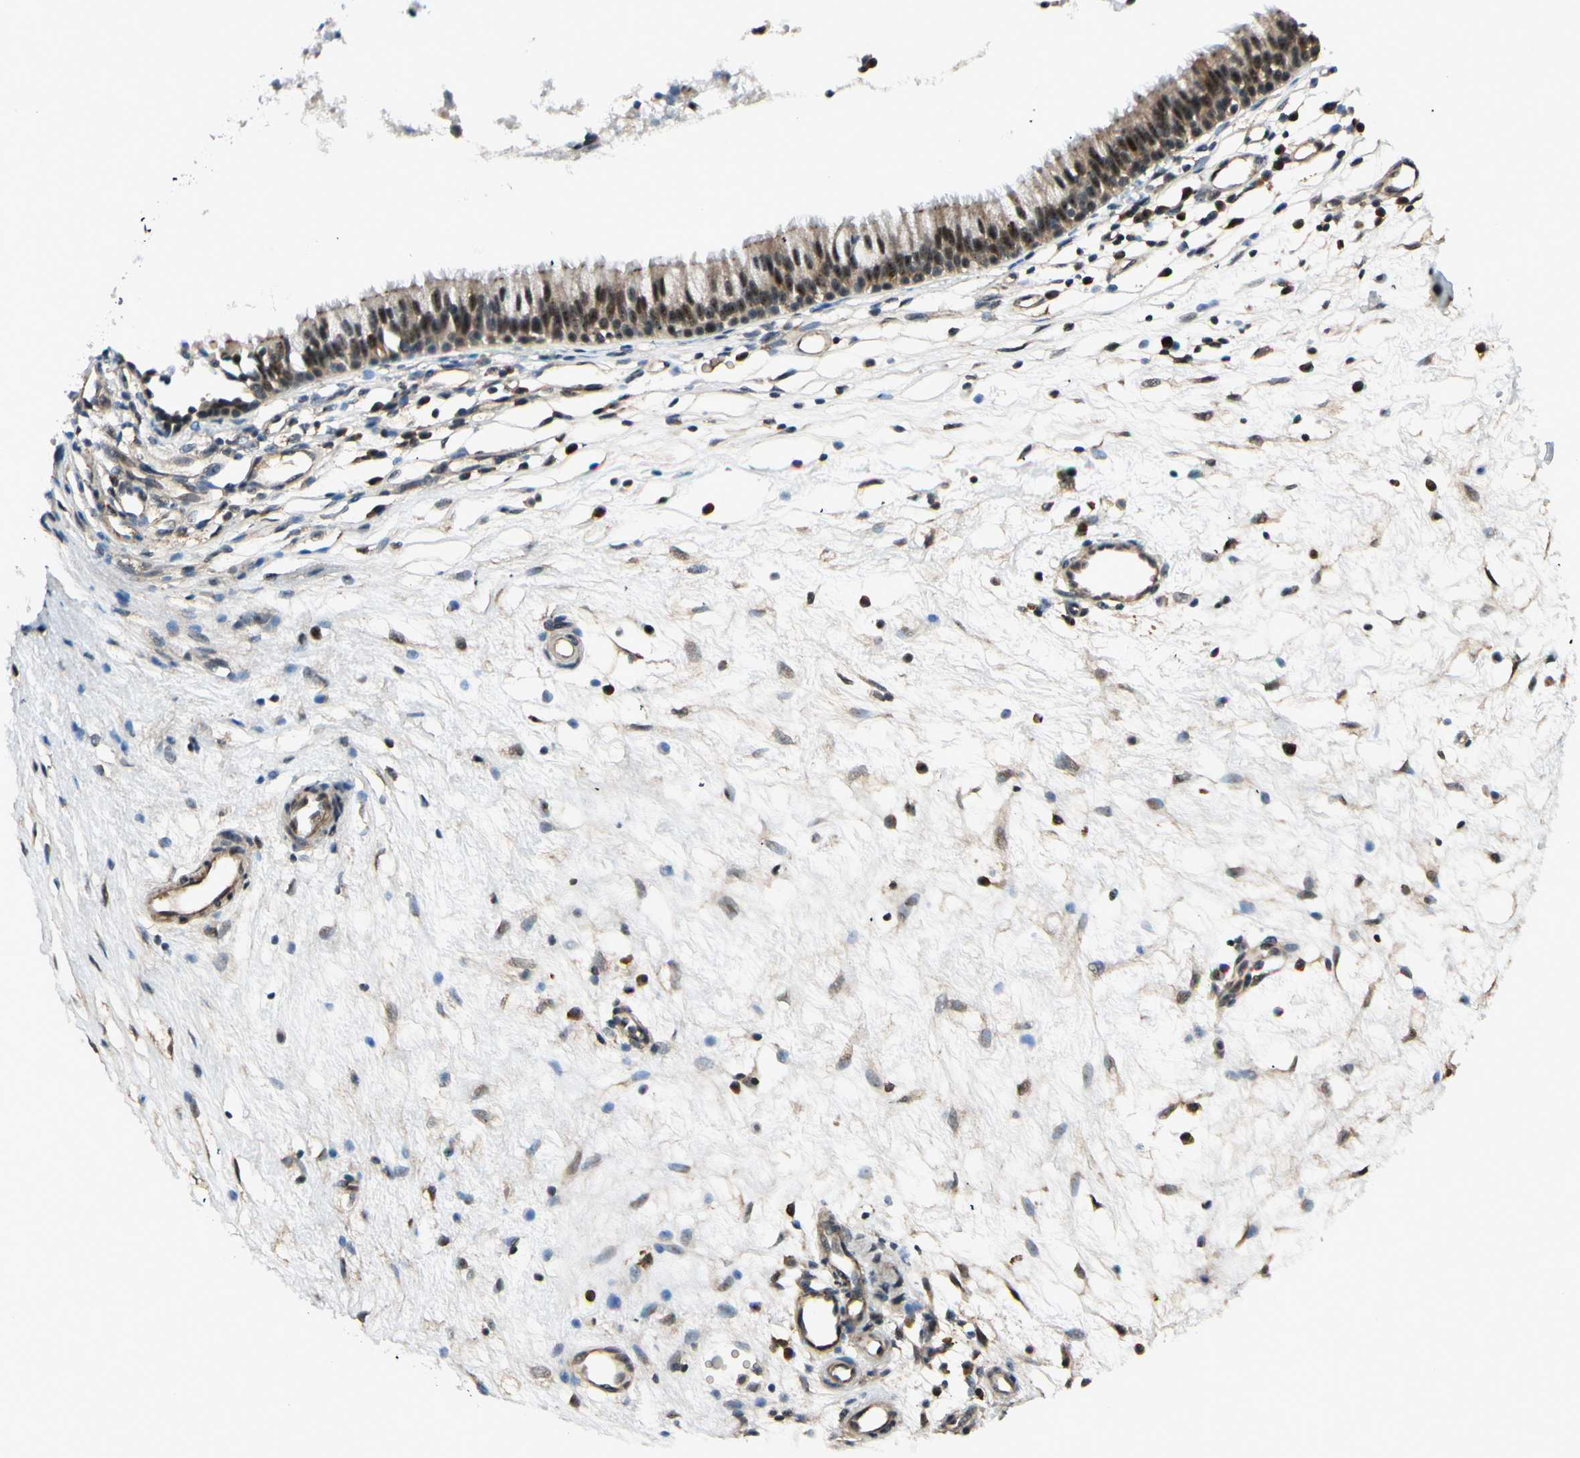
{"staining": {"intensity": "strong", "quantity": "25%-75%", "location": "cytoplasmic/membranous,nuclear"}, "tissue": "nasopharynx", "cell_type": "Respiratory epithelial cells", "image_type": "normal", "snomed": [{"axis": "morphology", "description": "Normal tissue, NOS"}, {"axis": "topography", "description": "Nasopharynx"}], "caption": "A brown stain shows strong cytoplasmic/membranous,nuclear positivity of a protein in respiratory epithelial cells of normal human nasopharynx. (DAB = brown stain, brightfield microscopy at high magnification).", "gene": "MCPH1", "patient": {"sex": "male", "age": 21}}